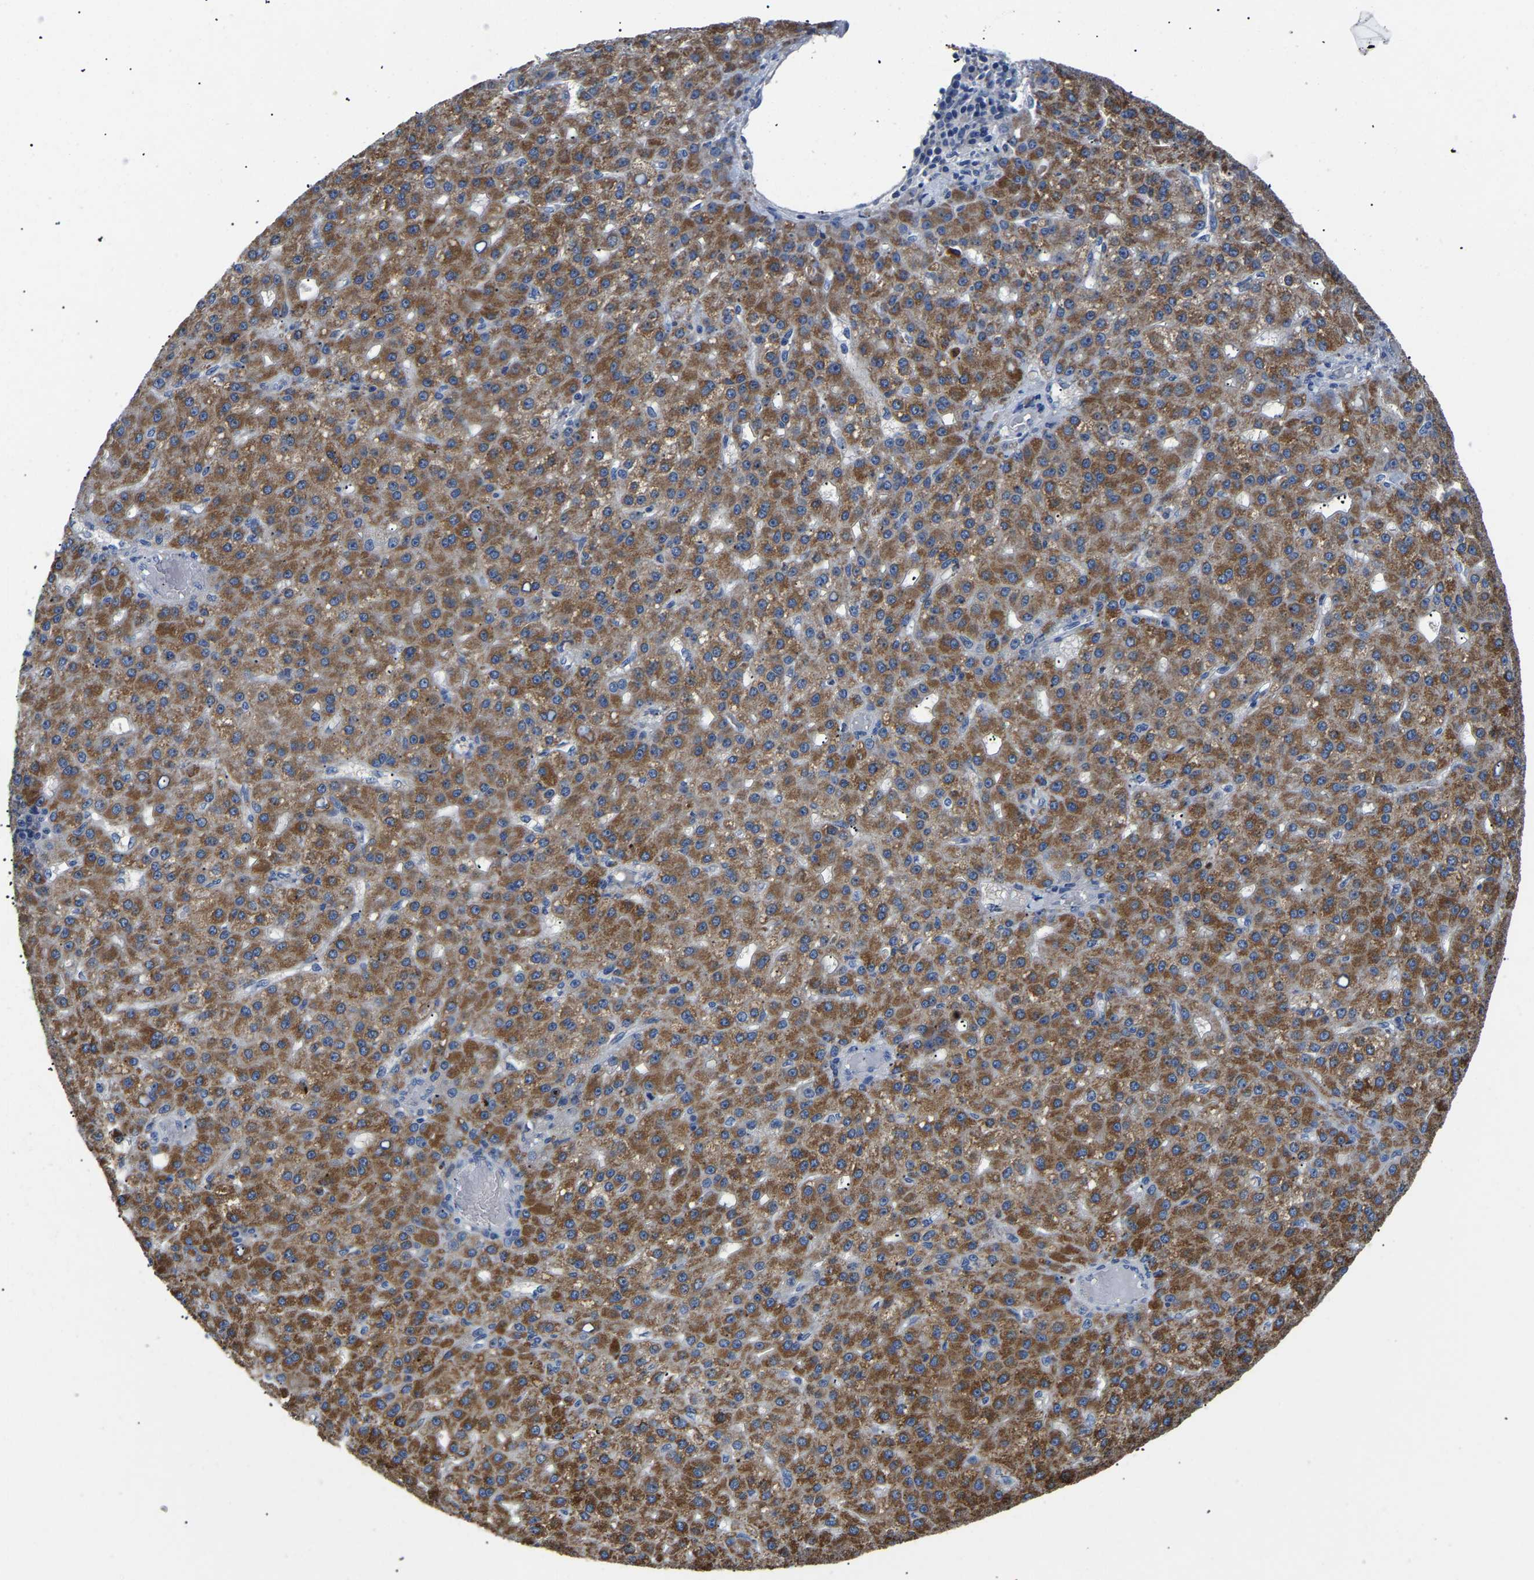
{"staining": {"intensity": "moderate", "quantity": ">75%", "location": "cytoplasmic/membranous"}, "tissue": "liver cancer", "cell_type": "Tumor cells", "image_type": "cancer", "snomed": [{"axis": "morphology", "description": "Carcinoma, Hepatocellular, NOS"}, {"axis": "topography", "description": "Liver"}], "caption": "Liver cancer stained with a protein marker shows moderate staining in tumor cells.", "gene": "TOR1B", "patient": {"sex": "male", "age": 67}}